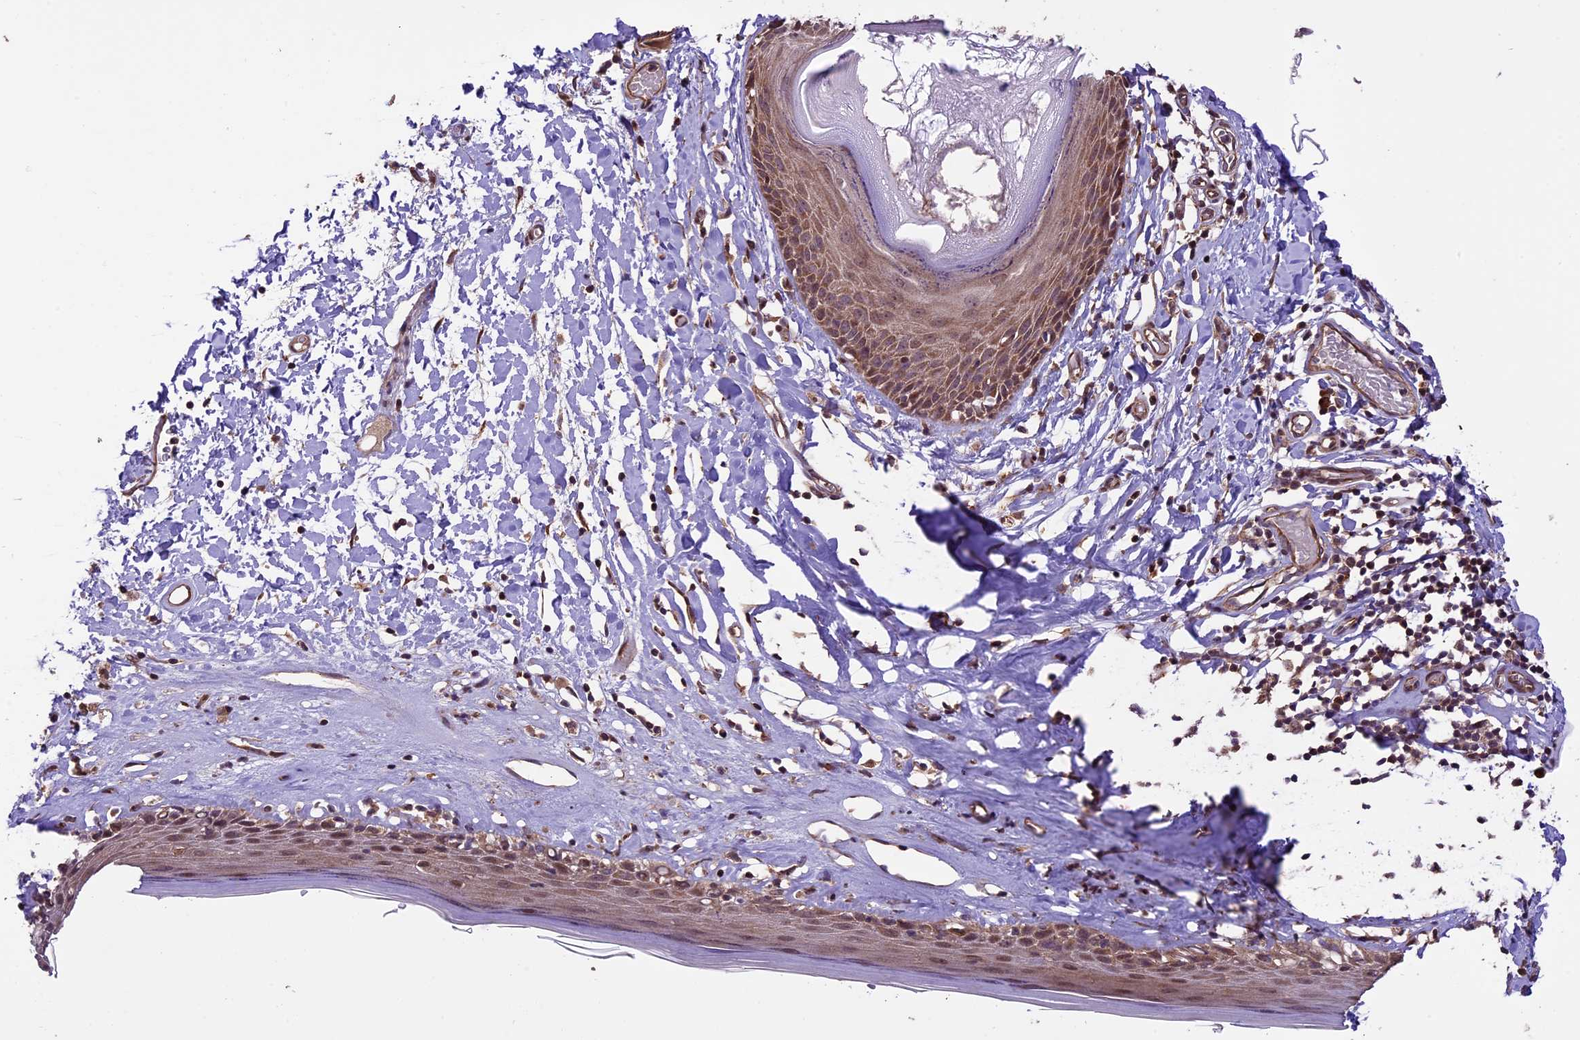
{"staining": {"intensity": "moderate", "quantity": ">75%", "location": "cytoplasmic/membranous"}, "tissue": "skin", "cell_type": "Epidermal cells", "image_type": "normal", "snomed": [{"axis": "morphology", "description": "Normal tissue, NOS"}, {"axis": "topography", "description": "Adipose tissue"}, {"axis": "topography", "description": "Vascular tissue"}, {"axis": "topography", "description": "Vulva"}, {"axis": "topography", "description": "Peripheral nerve tissue"}], "caption": "Epidermal cells demonstrate moderate cytoplasmic/membranous positivity in approximately >75% of cells in benign skin. (Stains: DAB in brown, nuclei in blue, Microscopy: brightfield microscopy at high magnification).", "gene": "HDAC5", "patient": {"sex": "female", "age": 86}}